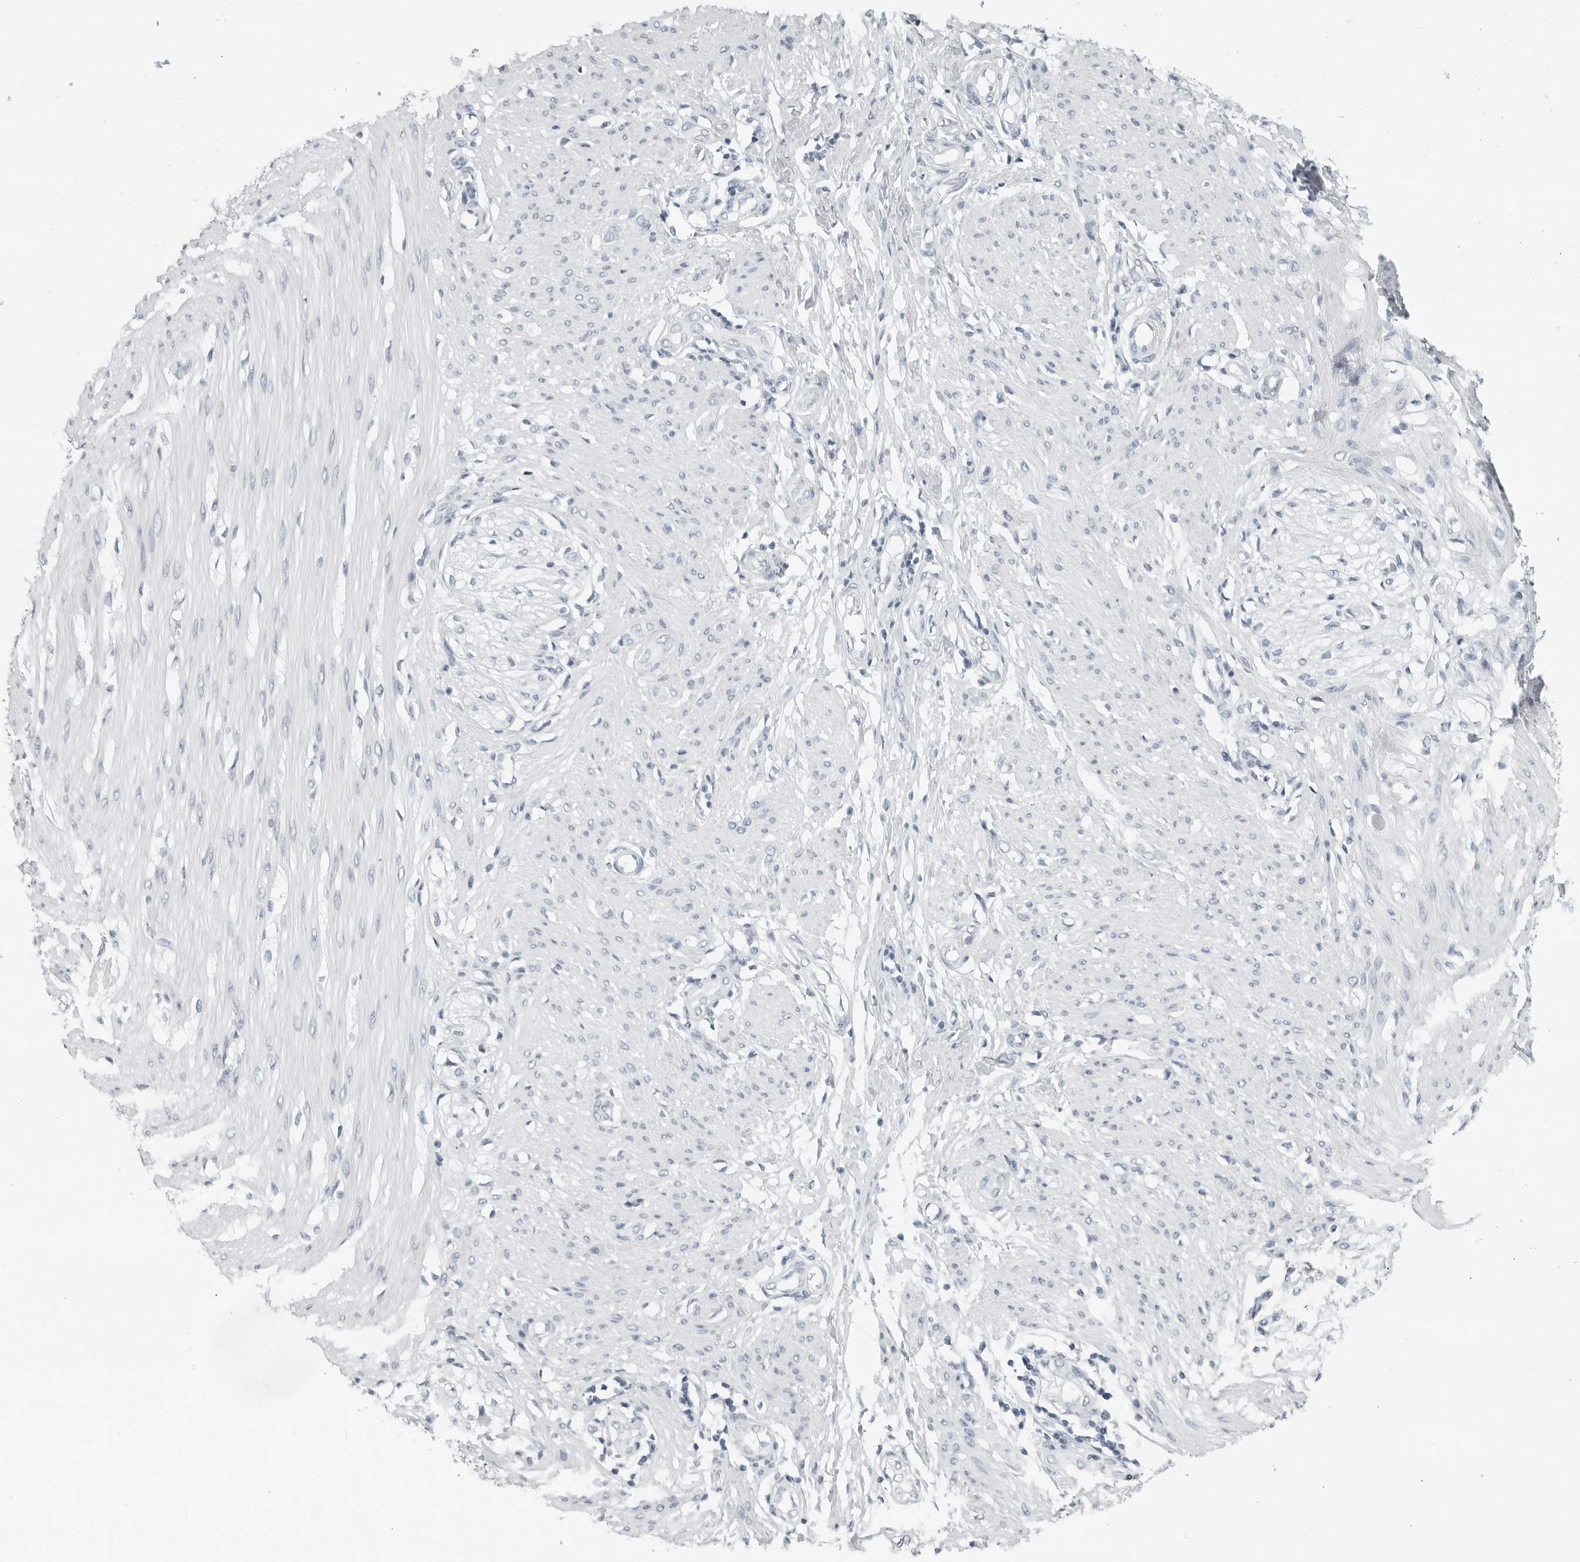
{"staining": {"intensity": "negative", "quantity": "none", "location": "none"}, "tissue": "smooth muscle", "cell_type": "Smooth muscle cells", "image_type": "normal", "snomed": [{"axis": "morphology", "description": "Normal tissue, NOS"}, {"axis": "morphology", "description": "Adenocarcinoma, NOS"}, {"axis": "topography", "description": "Colon"}, {"axis": "topography", "description": "Peripheral nerve tissue"}], "caption": "Human smooth muscle stained for a protein using immunohistochemistry (IHC) demonstrates no expression in smooth muscle cells.", "gene": "XIRP1", "patient": {"sex": "male", "age": 14}}